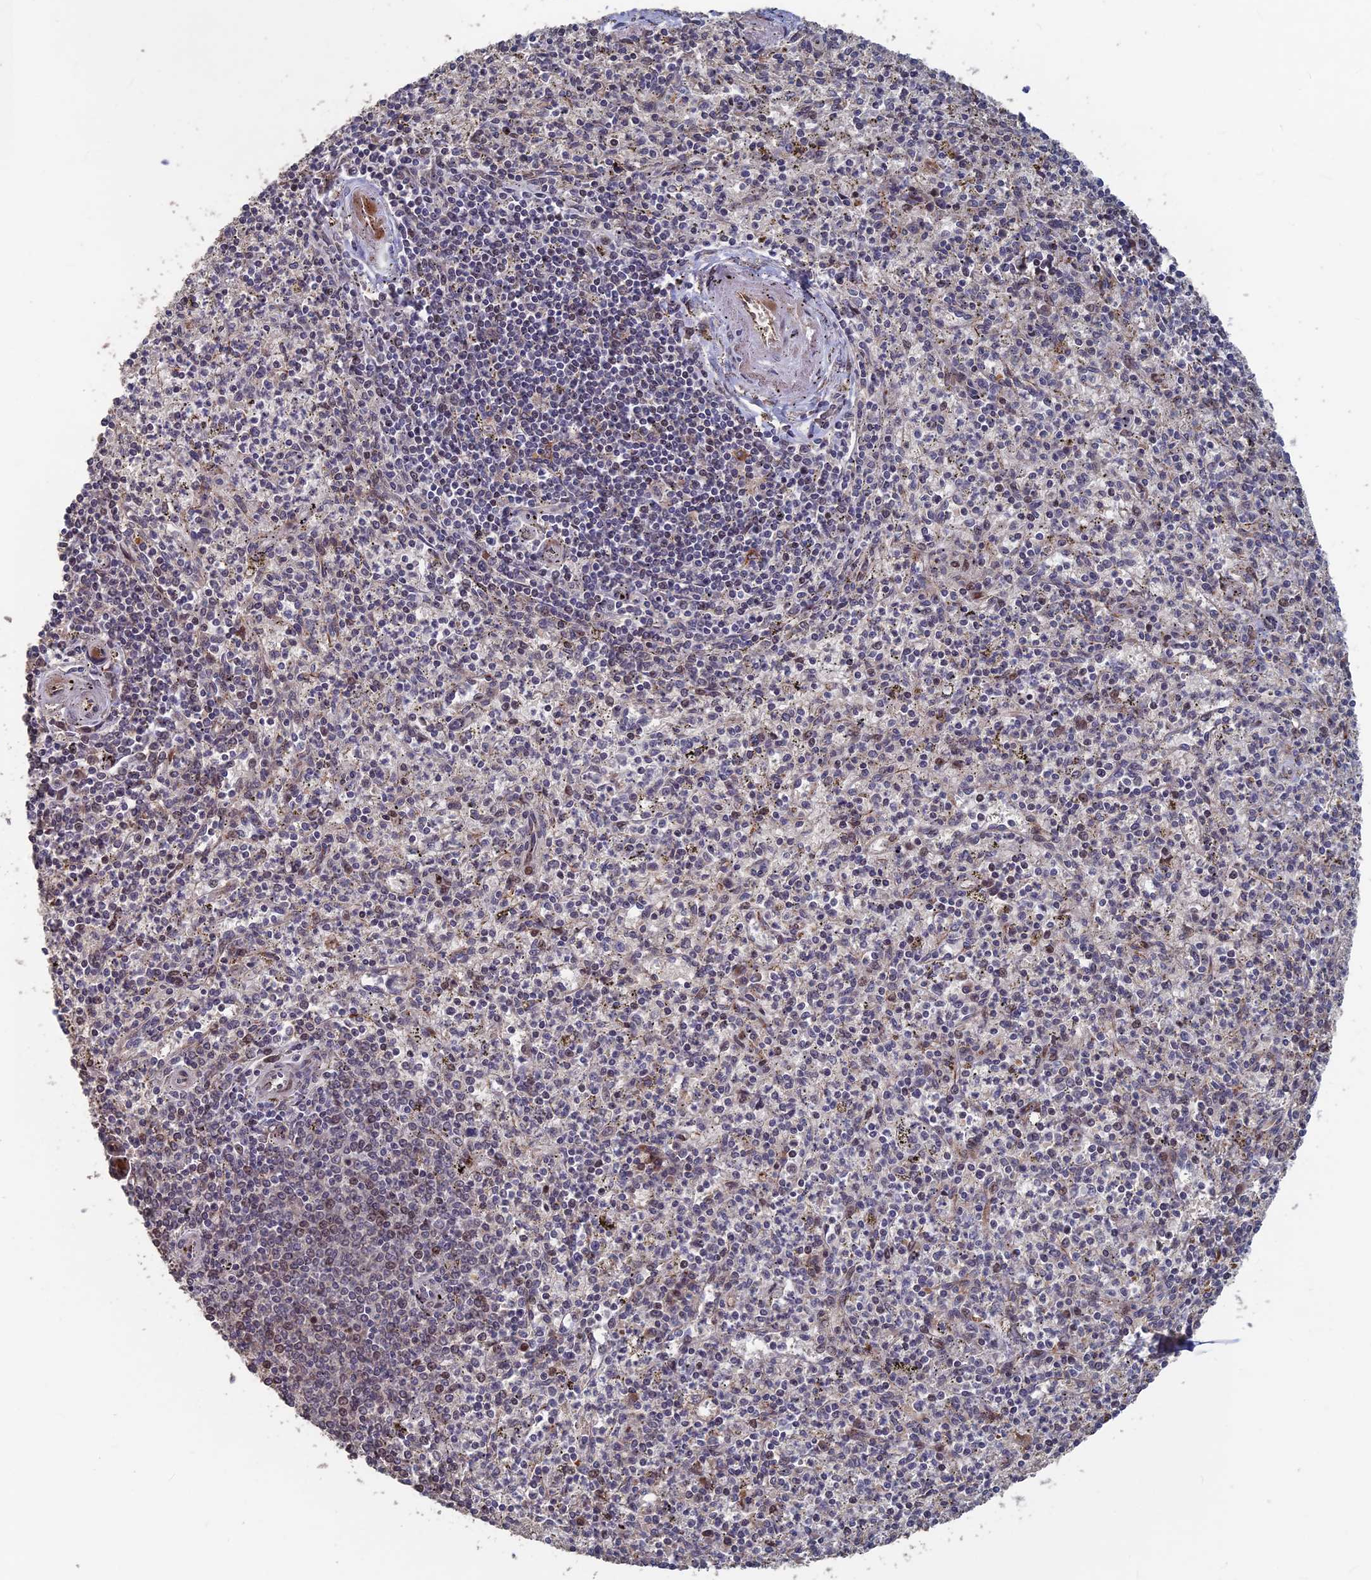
{"staining": {"intensity": "moderate", "quantity": "<25%", "location": "cytoplasmic/membranous"}, "tissue": "spleen", "cell_type": "Cells in red pulp", "image_type": "normal", "snomed": [{"axis": "morphology", "description": "Normal tissue, NOS"}, {"axis": "topography", "description": "Spleen"}], "caption": "Benign spleen reveals moderate cytoplasmic/membranous staining in about <25% of cells in red pulp, visualized by immunohistochemistry.", "gene": "SH3D21", "patient": {"sex": "male", "age": 72}}